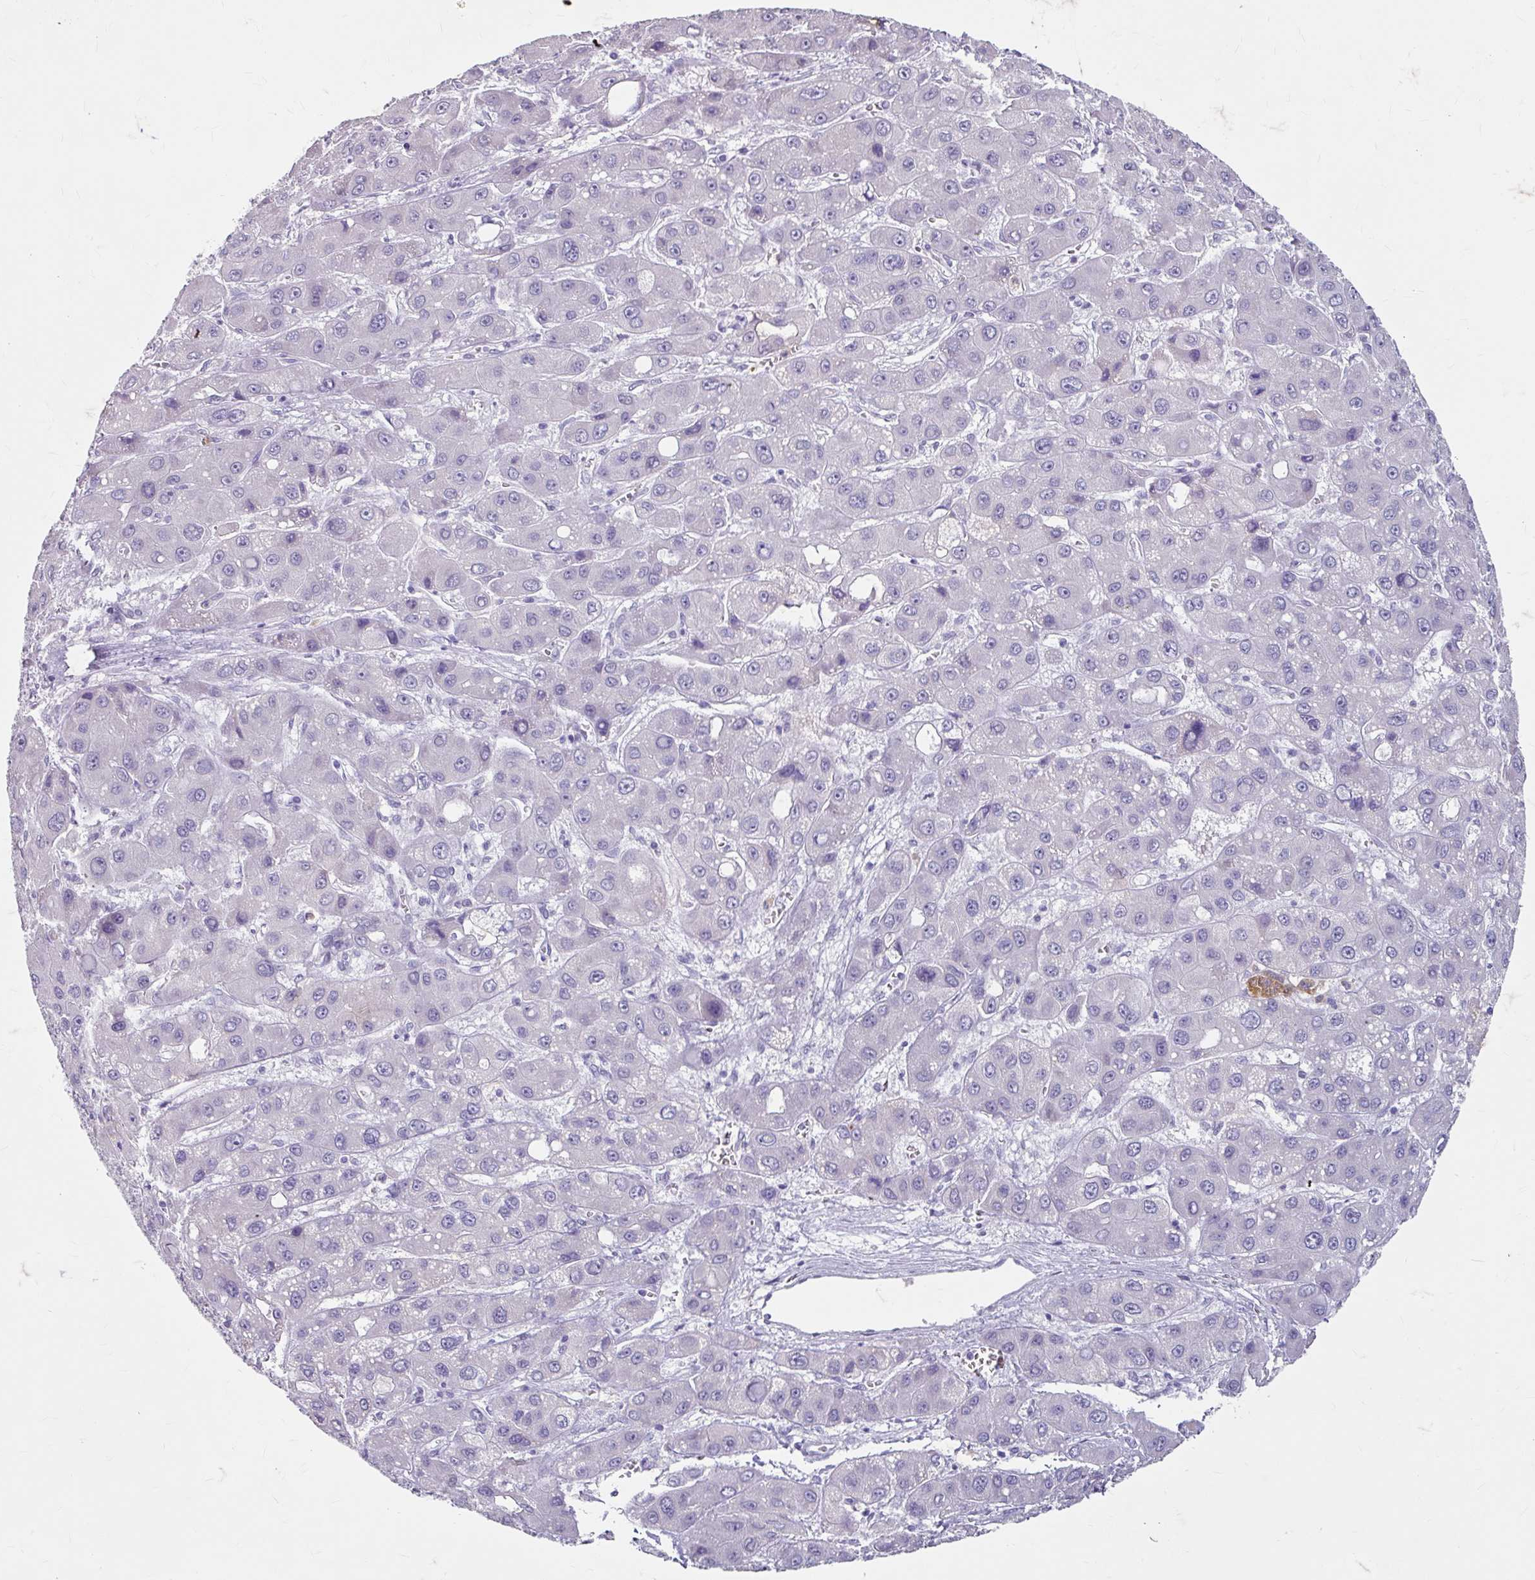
{"staining": {"intensity": "negative", "quantity": "none", "location": "none"}, "tissue": "liver cancer", "cell_type": "Tumor cells", "image_type": "cancer", "snomed": [{"axis": "morphology", "description": "Carcinoma, Hepatocellular, NOS"}, {"axis": "topography", "description": "Liver"}], "caption": "A high-resolution image shows immunohistochemistry (IHC) staining of liver cancer, which displays no significant positivity in tumor cells.", "gene": "ANKRD1", "patient": {"sex": "male", "age": 55}}